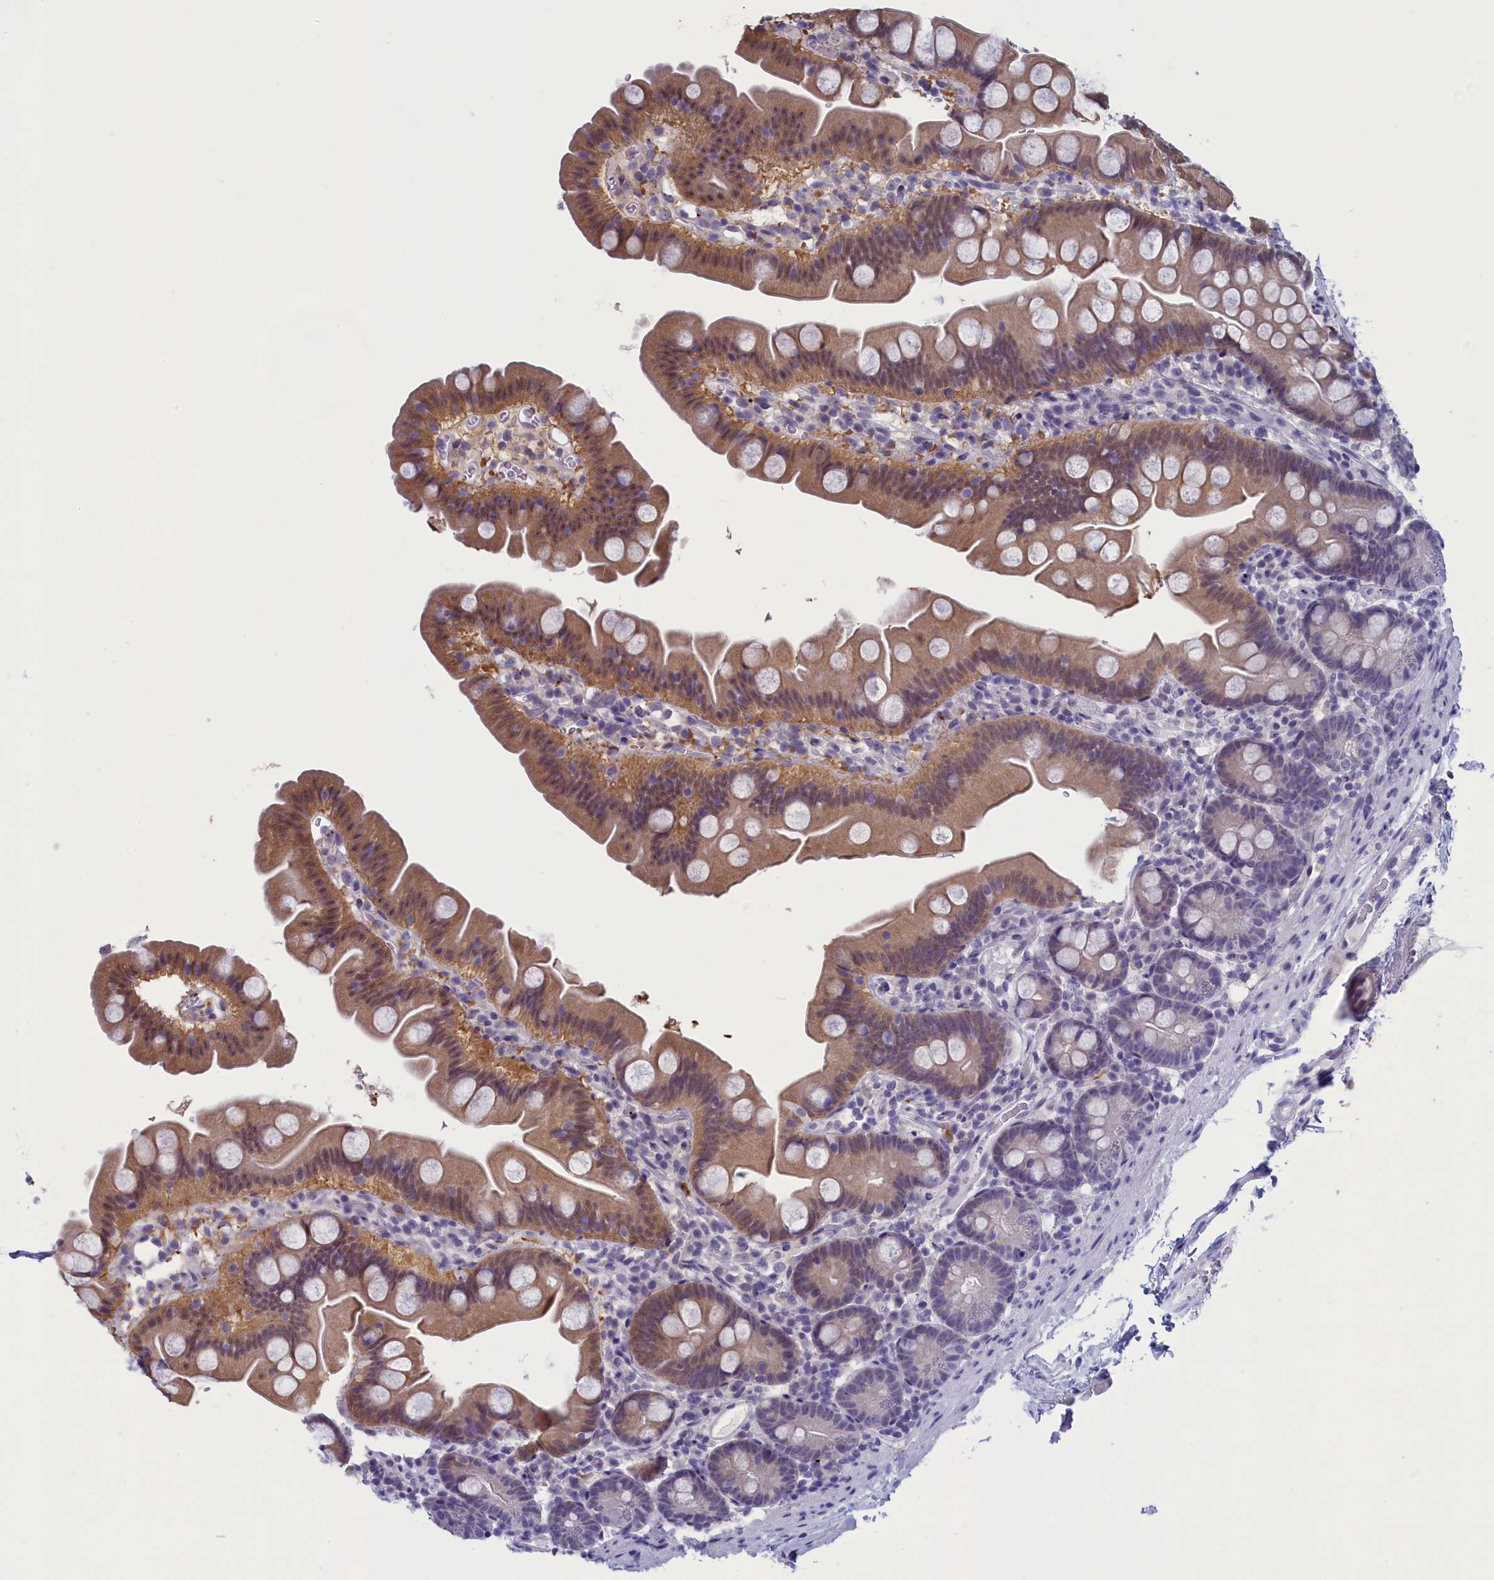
{"staining": {"intensity": "moderate", "quantity": ">75%", "location": "cytoplasmic/membranous,nuclear"}, "tissue": "small intestine", "cell_type": "Glandular cells", "image_type": "normal", "snomed": [{"axis": "morphology", "description": "Normal tissue, NOS"}, {"axis": "topography", "description": "Small intestine"}], "caption": "Small intestine stained for a protein (brown) shows moderate cytoplasmic/membranous,nuclear positive positivity in about >75% of glandular cells.", "gene": "AIFM2", "patient": {"sex": "female", "age": 68}}